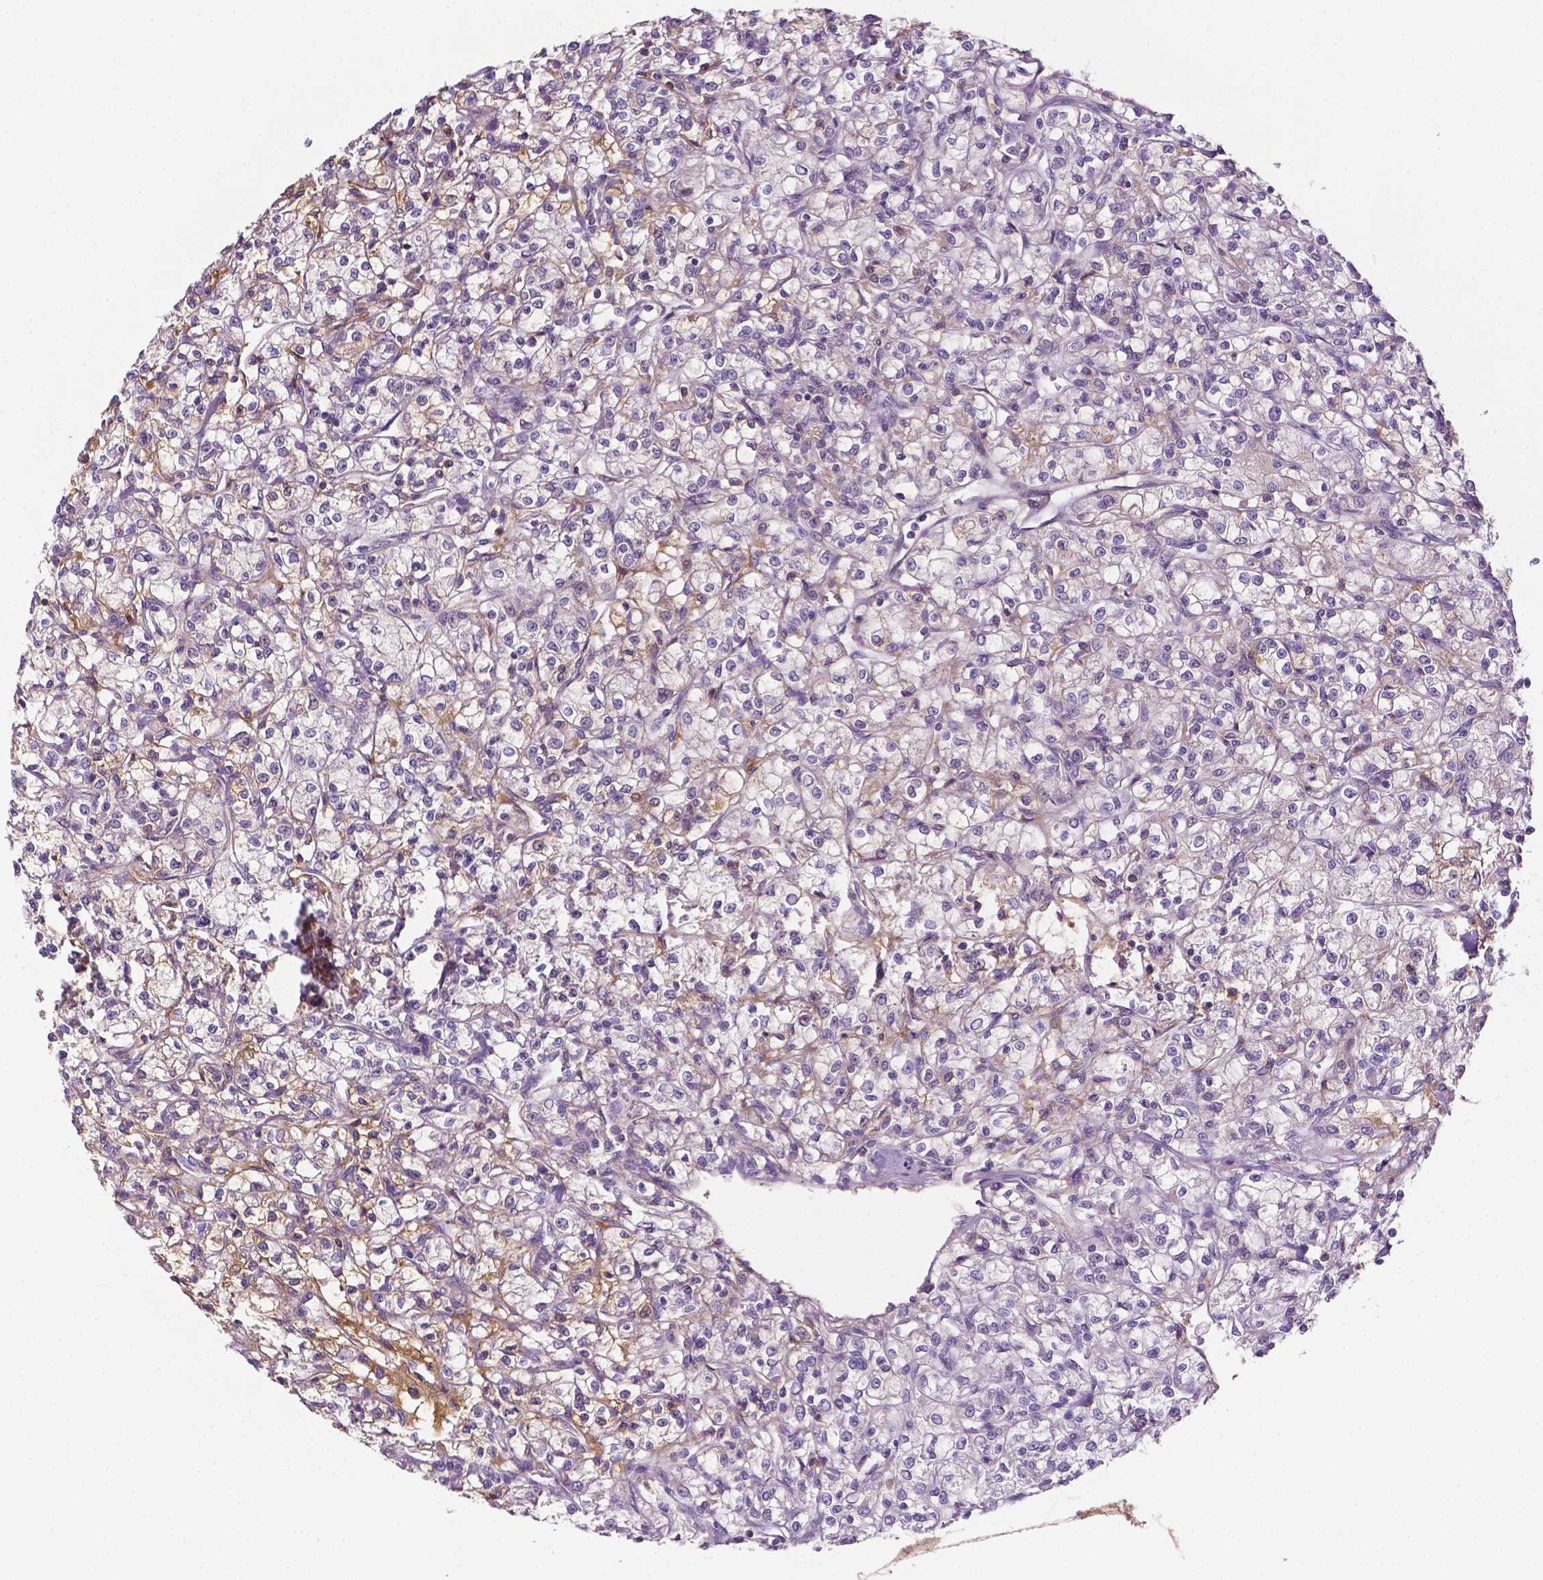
{"staining": {"intensity": "moderate", "quantity": "<25%", "location": "cytoplasmic/membranous"}, "tissue": "renal cancer", "cell_type": "Tumor cells", "image_type": "cancer", "snomed": [{"axis": "morphology", "description": "Adenocarcinoma, NOS"}, {"axis": "topography", "description": "Kidney"}], "caption": "Immunohistochemistry image of renal cancer stained for a protein (brown), which displays low levels of moderate cytoplasmic/membranous expression in approximately <25% of tumor cells.", "gene": "FBLN1", "patient": {"sex": "female", "age": 59}}